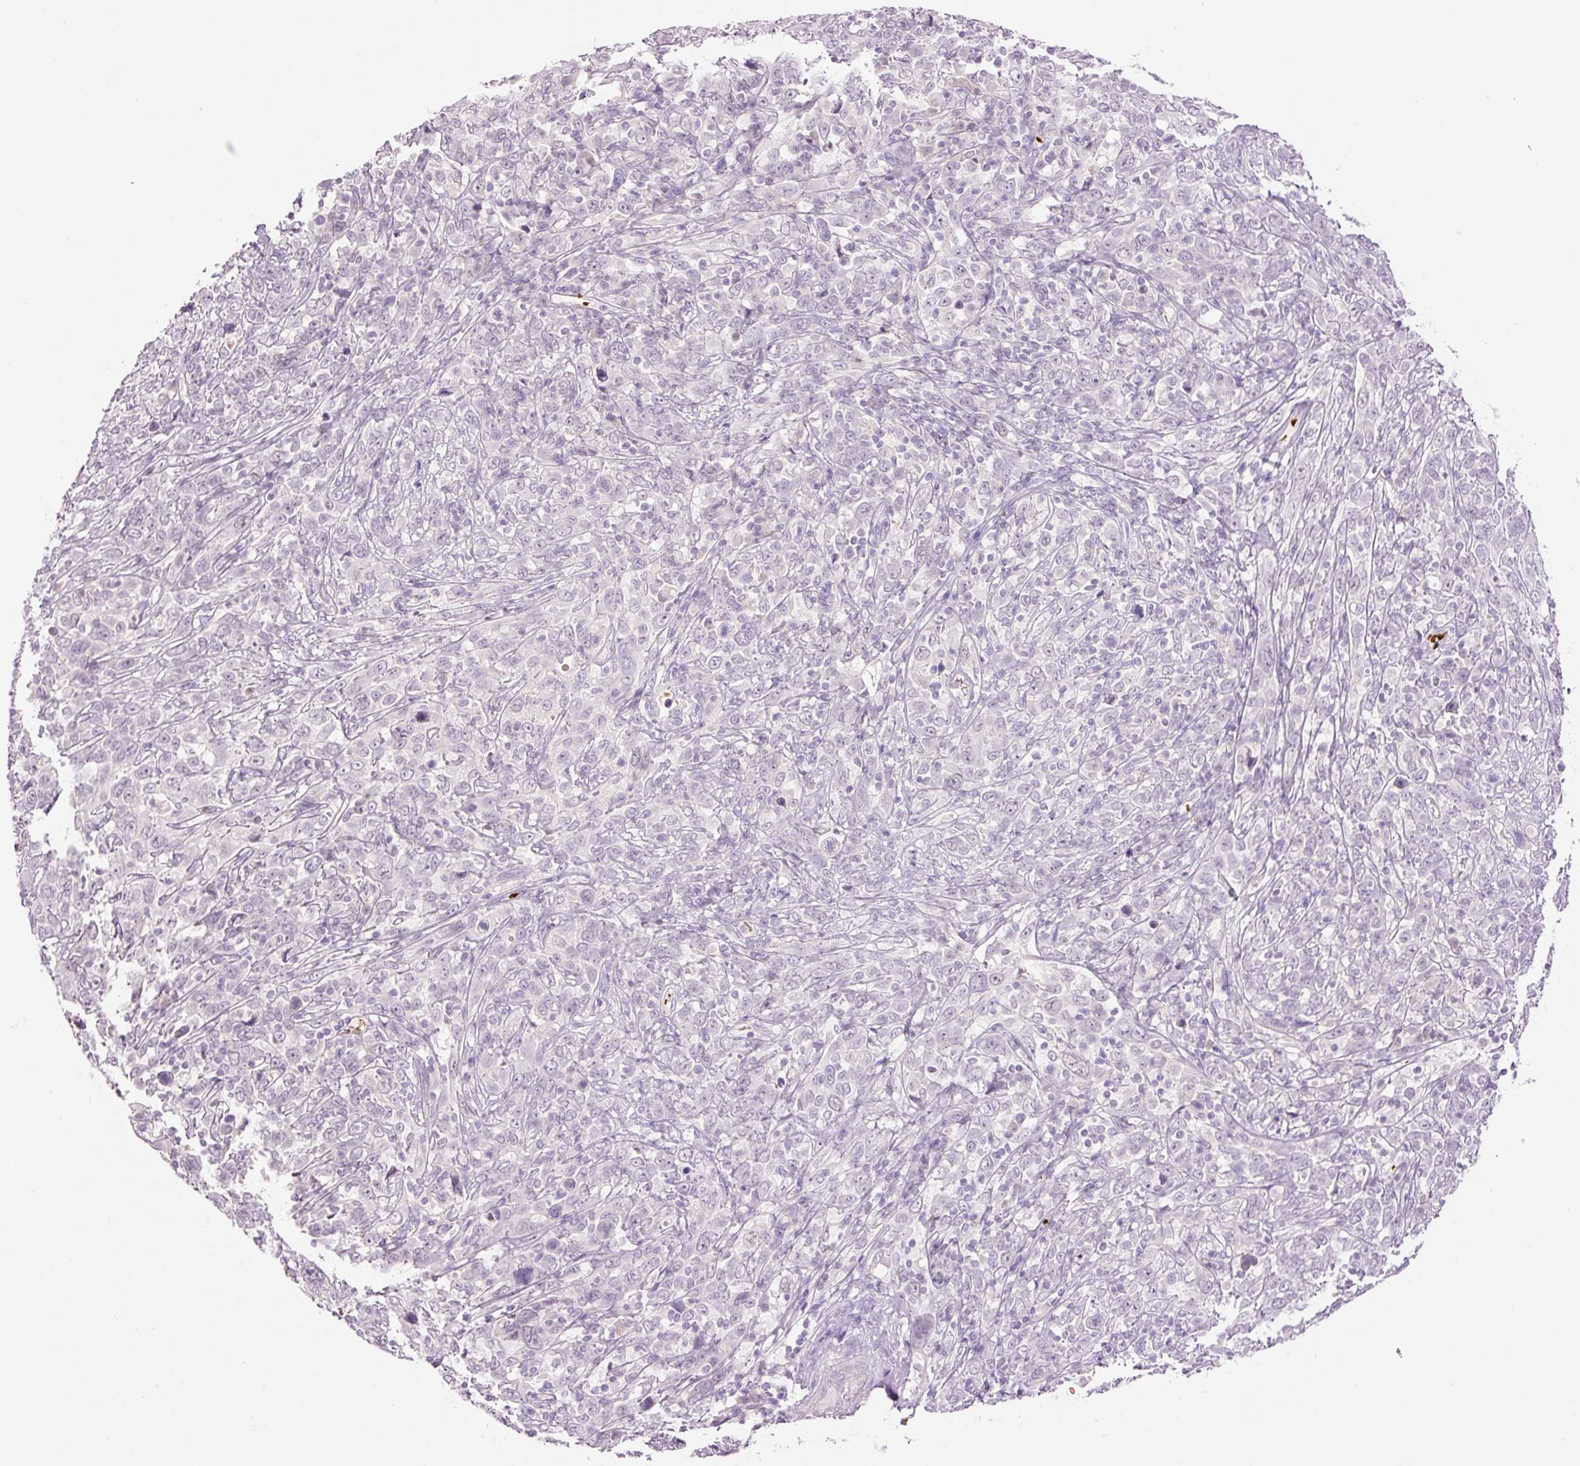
{"staining": {"intensity": "negative", "quantity": "none", "location": "none"}, "tissue": "cervical cancer", "cell_type": "Tumor cells", "image_type": "cancer", "snomed": [{"axis": "morphology", "description": "Squamous cell carcinoma, NOS"}, {"axis": "topography", "description": "Cervix"}], "caption": "DAB immunohistochemical staining of squamous cell carcinoma (cervical) reveals no significant positivity in tumor cells.", "gene": "LY6G6D", "patient": {"sex": "female", "age": 46}}